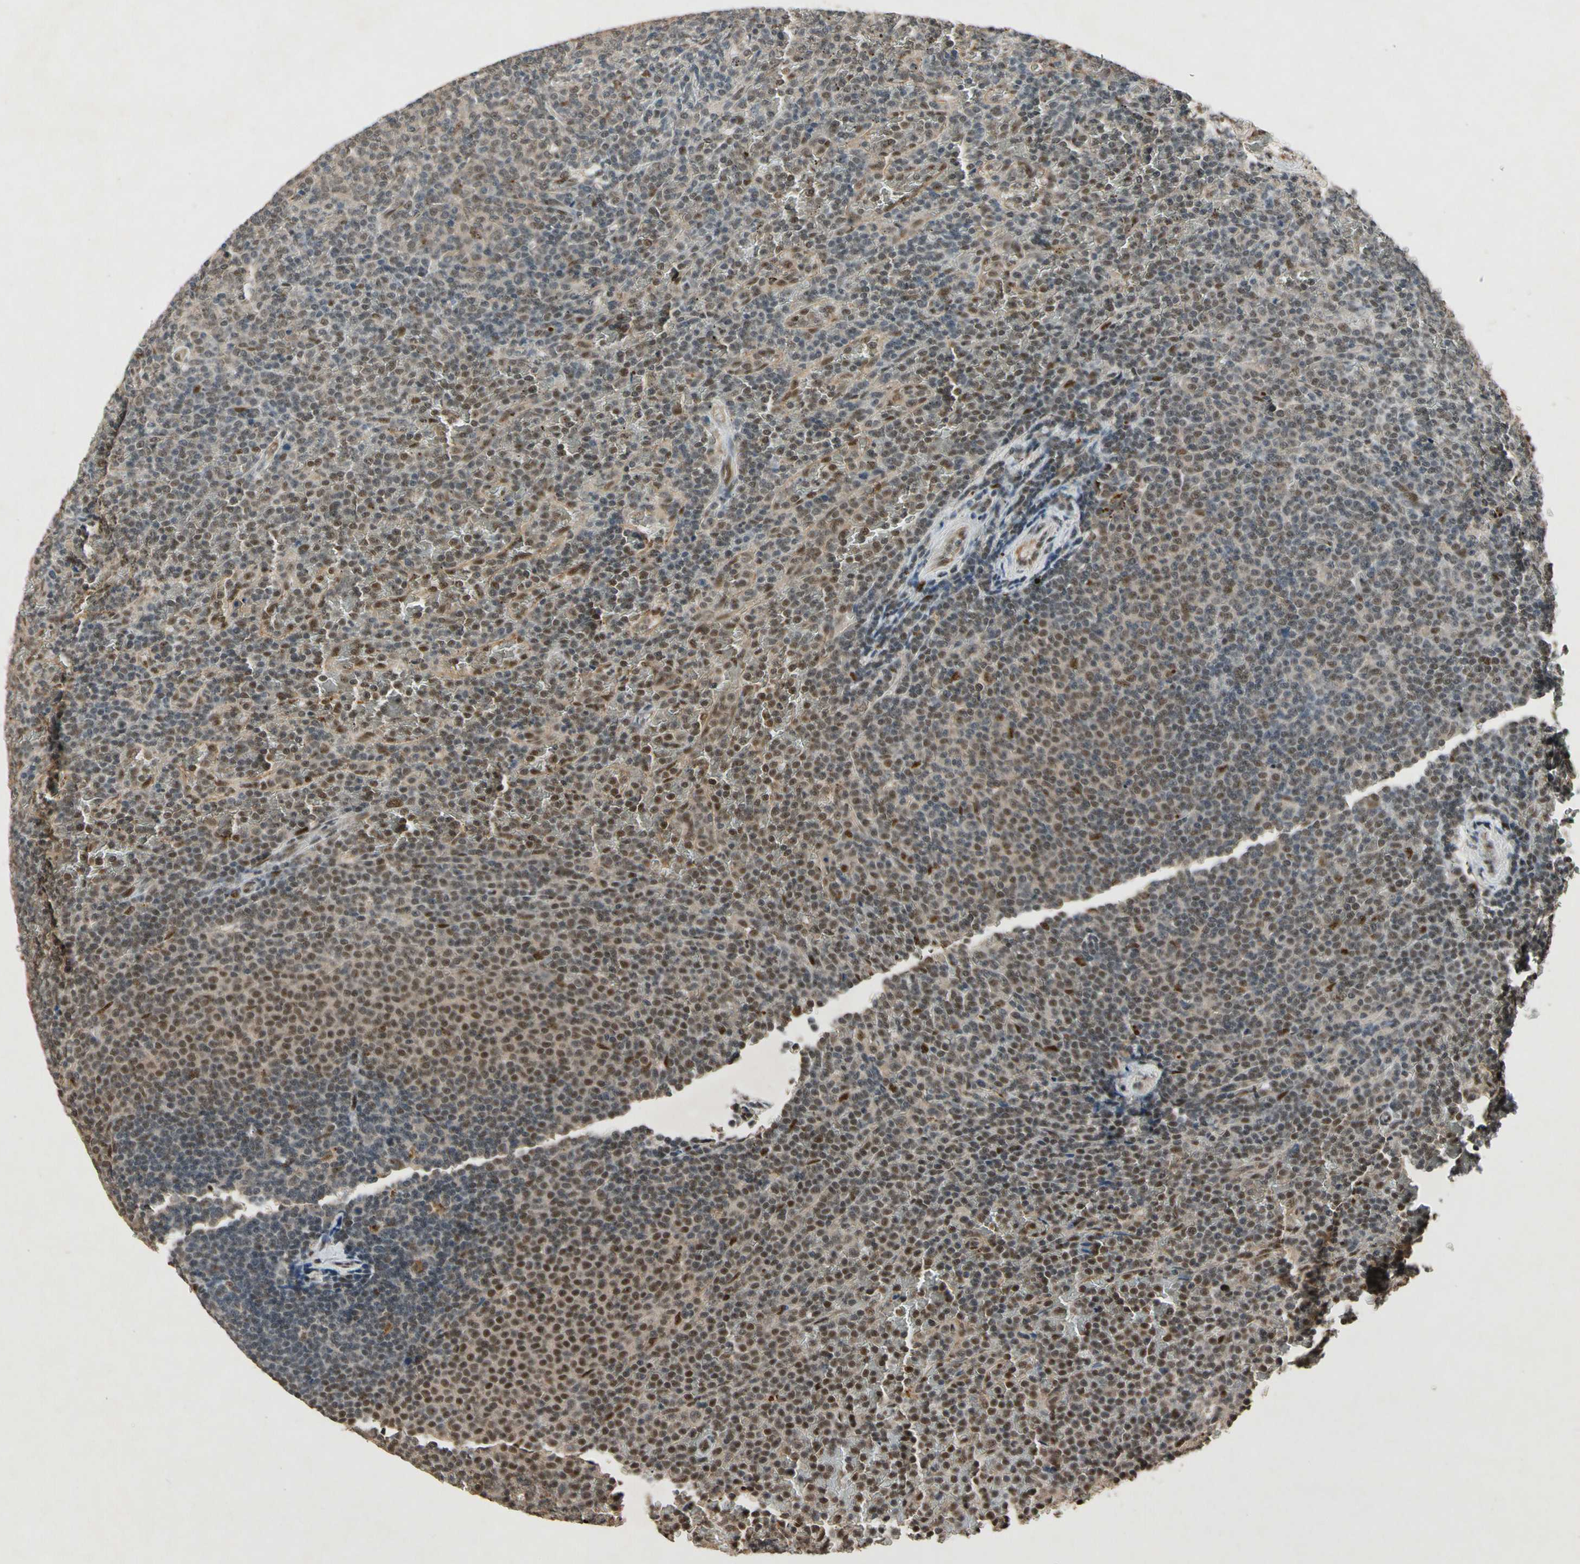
{"staining": {"intensity": "moderate", "quantity": "25%-75%", "location": "cytoplasmic/membranous,nuclear"}, "tissue": "lymphoma", "cell_type": "Tumor cells", "image_type": "cancer", "snomed": [{"axis": "morphology", "description": "Malignant lymphoma, non-Hodgkin's type, Low grade"}, {"axis": "topography", "description": "Spleen"}], "caption": "Lymphoma was stained to show a protein in brown. There is medium levels of moderate cytoplasmic/membranous and nuclear positivity in about 25%-75% of tumor cells.", "gene": "PML", "patient": {"sex": "female", "age": 77}}